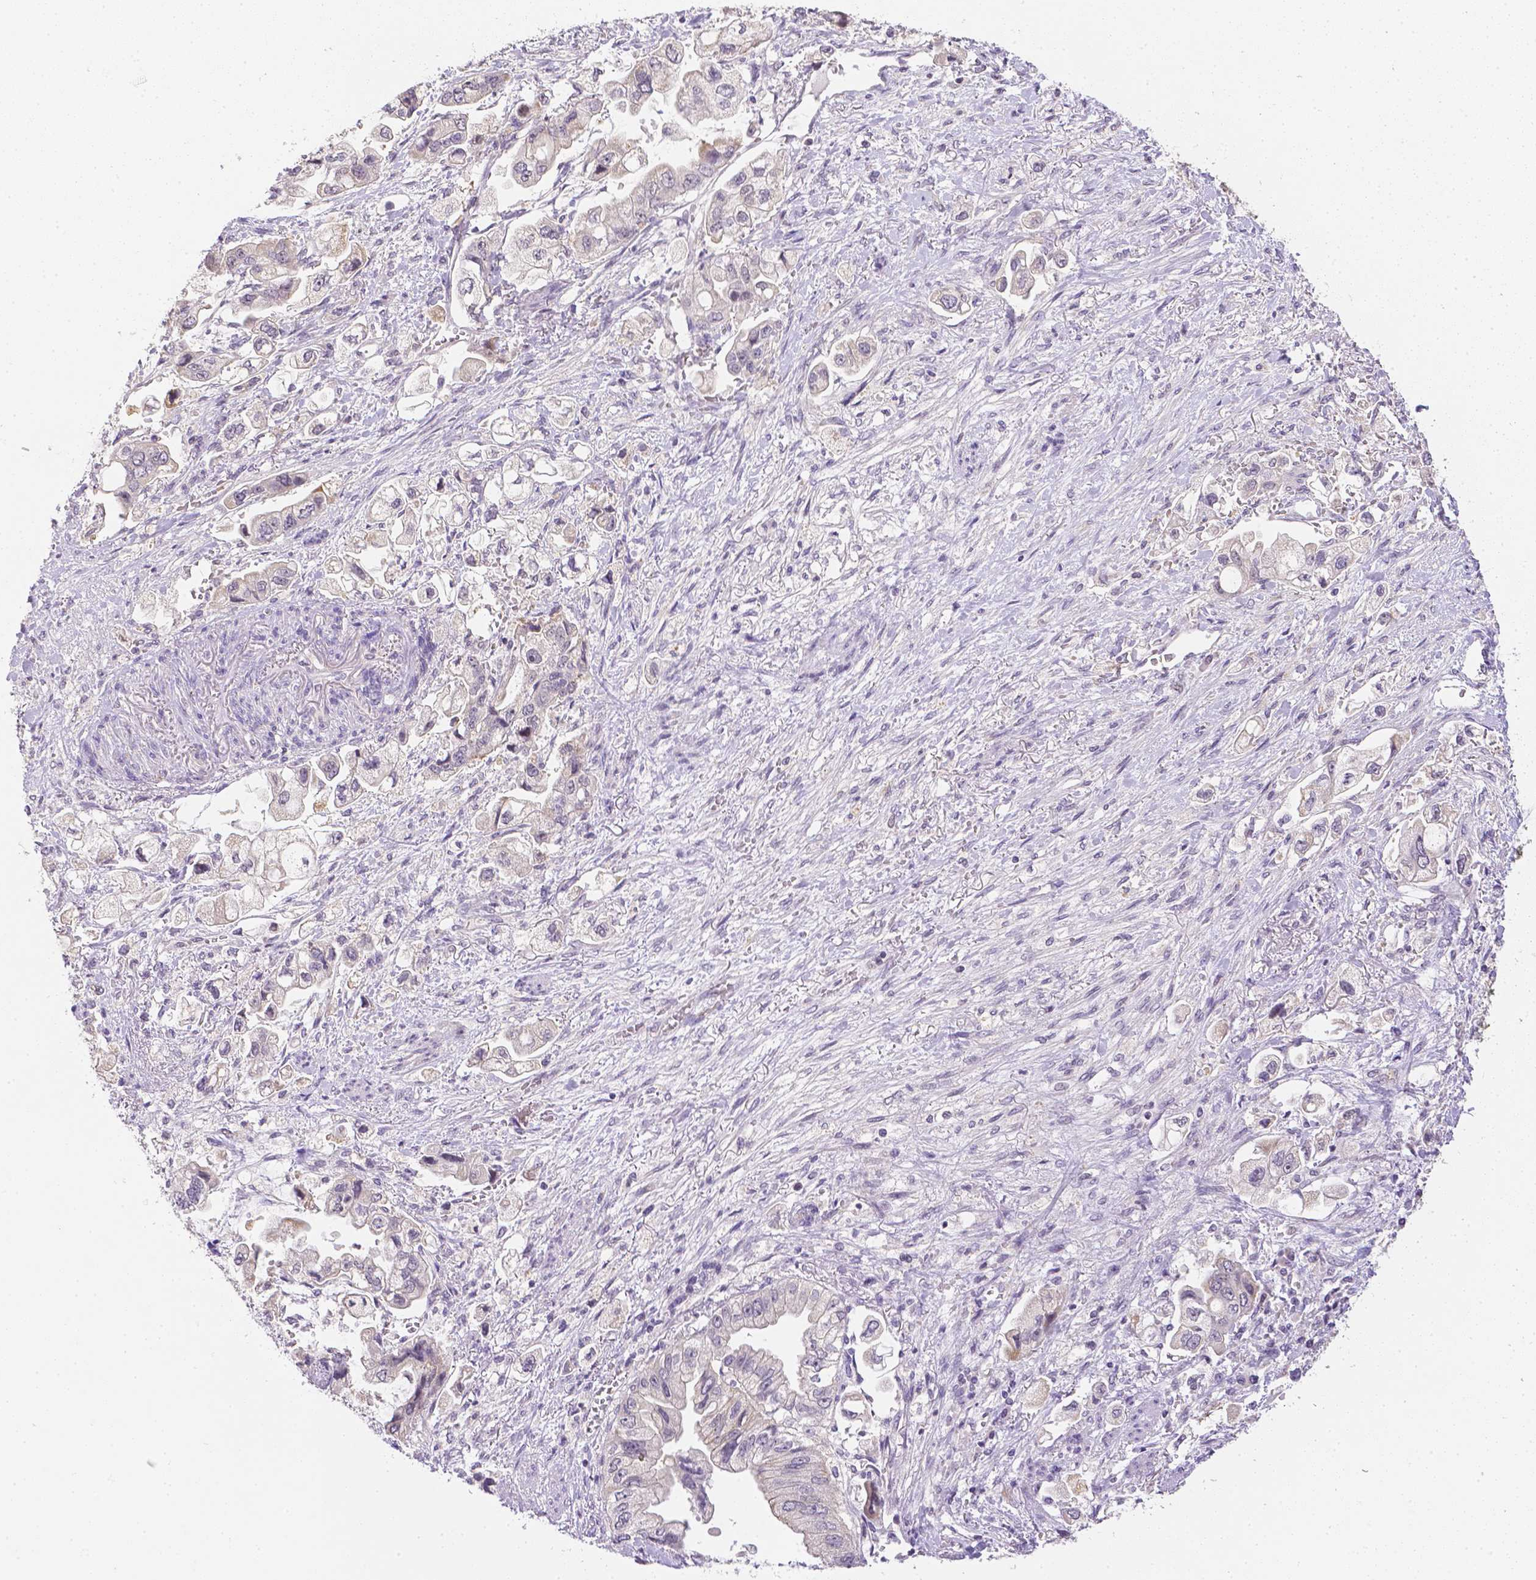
{"staining": {"intensity": "negative", "quantity": "none", "location": "none"}, "tissue": "stomach cancer", "cell_type": "Tumor cells", "image_type": "cancer", "snomed": [{"axis": "morphology", "description": "Normal tissue, NOS"}, {"axis": "morphology", "description": "Adenocarcinoma, NOS"}, {"axis": "topography", "description": "Stomach"}], "caption": "Protein analysis of stomach cancer (adenocarcinoma) demonstrates no significant positivity in tumor cells. (Stains: DAB (3,3'-diaminobenzidine) immunohistochemistry (IHC) with hematoxylin counter stain, Microscopy: brightfield microscopy at high magnification).", "gene": "ZNF280B", "patient": {"sex": "male", "age": 62}}